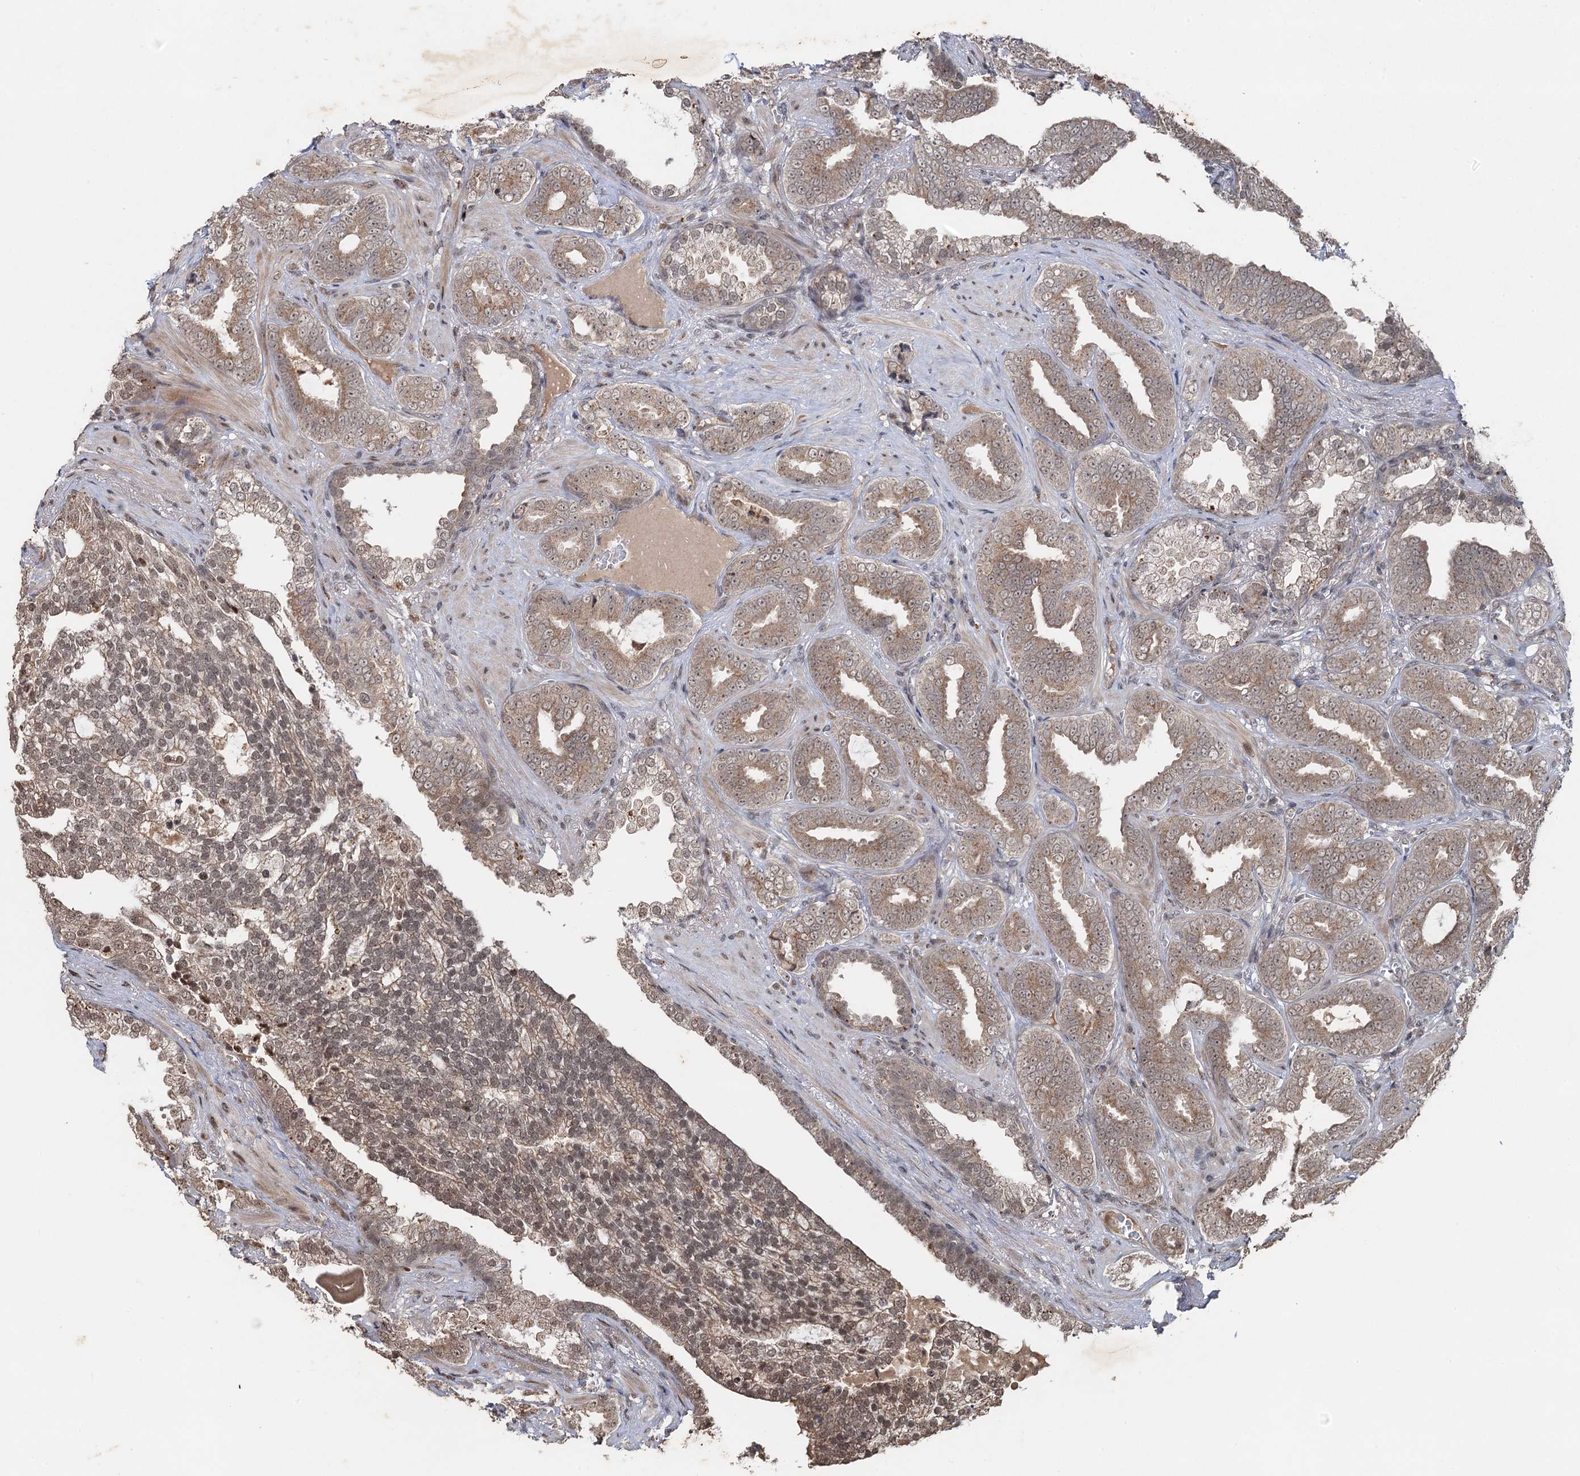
{"staining": {"intensity": "weak", "quantity": ">75%", "location": "cytoplasmic/membranous,nuclear"}, "tissue": "prostate cancer", "cell_type": "Tumor cells", "image_type": "cancer", "snomed": [{"axis": "morphology", "description": "Adenocarcinoma, High grade"}, {"axis": "topography", "description": "Prostate and seminal vesicle, NOS"}], "caption": "Prostate adenocarcinoma (high-grade) was stained to show a protein in brown. There is low levels of weak cytoplasmic/membranous and nuclear staining in approximately >75% of tumor cells.", "gene": "REP15", "patient": {"sex": "male", "age": 67}}